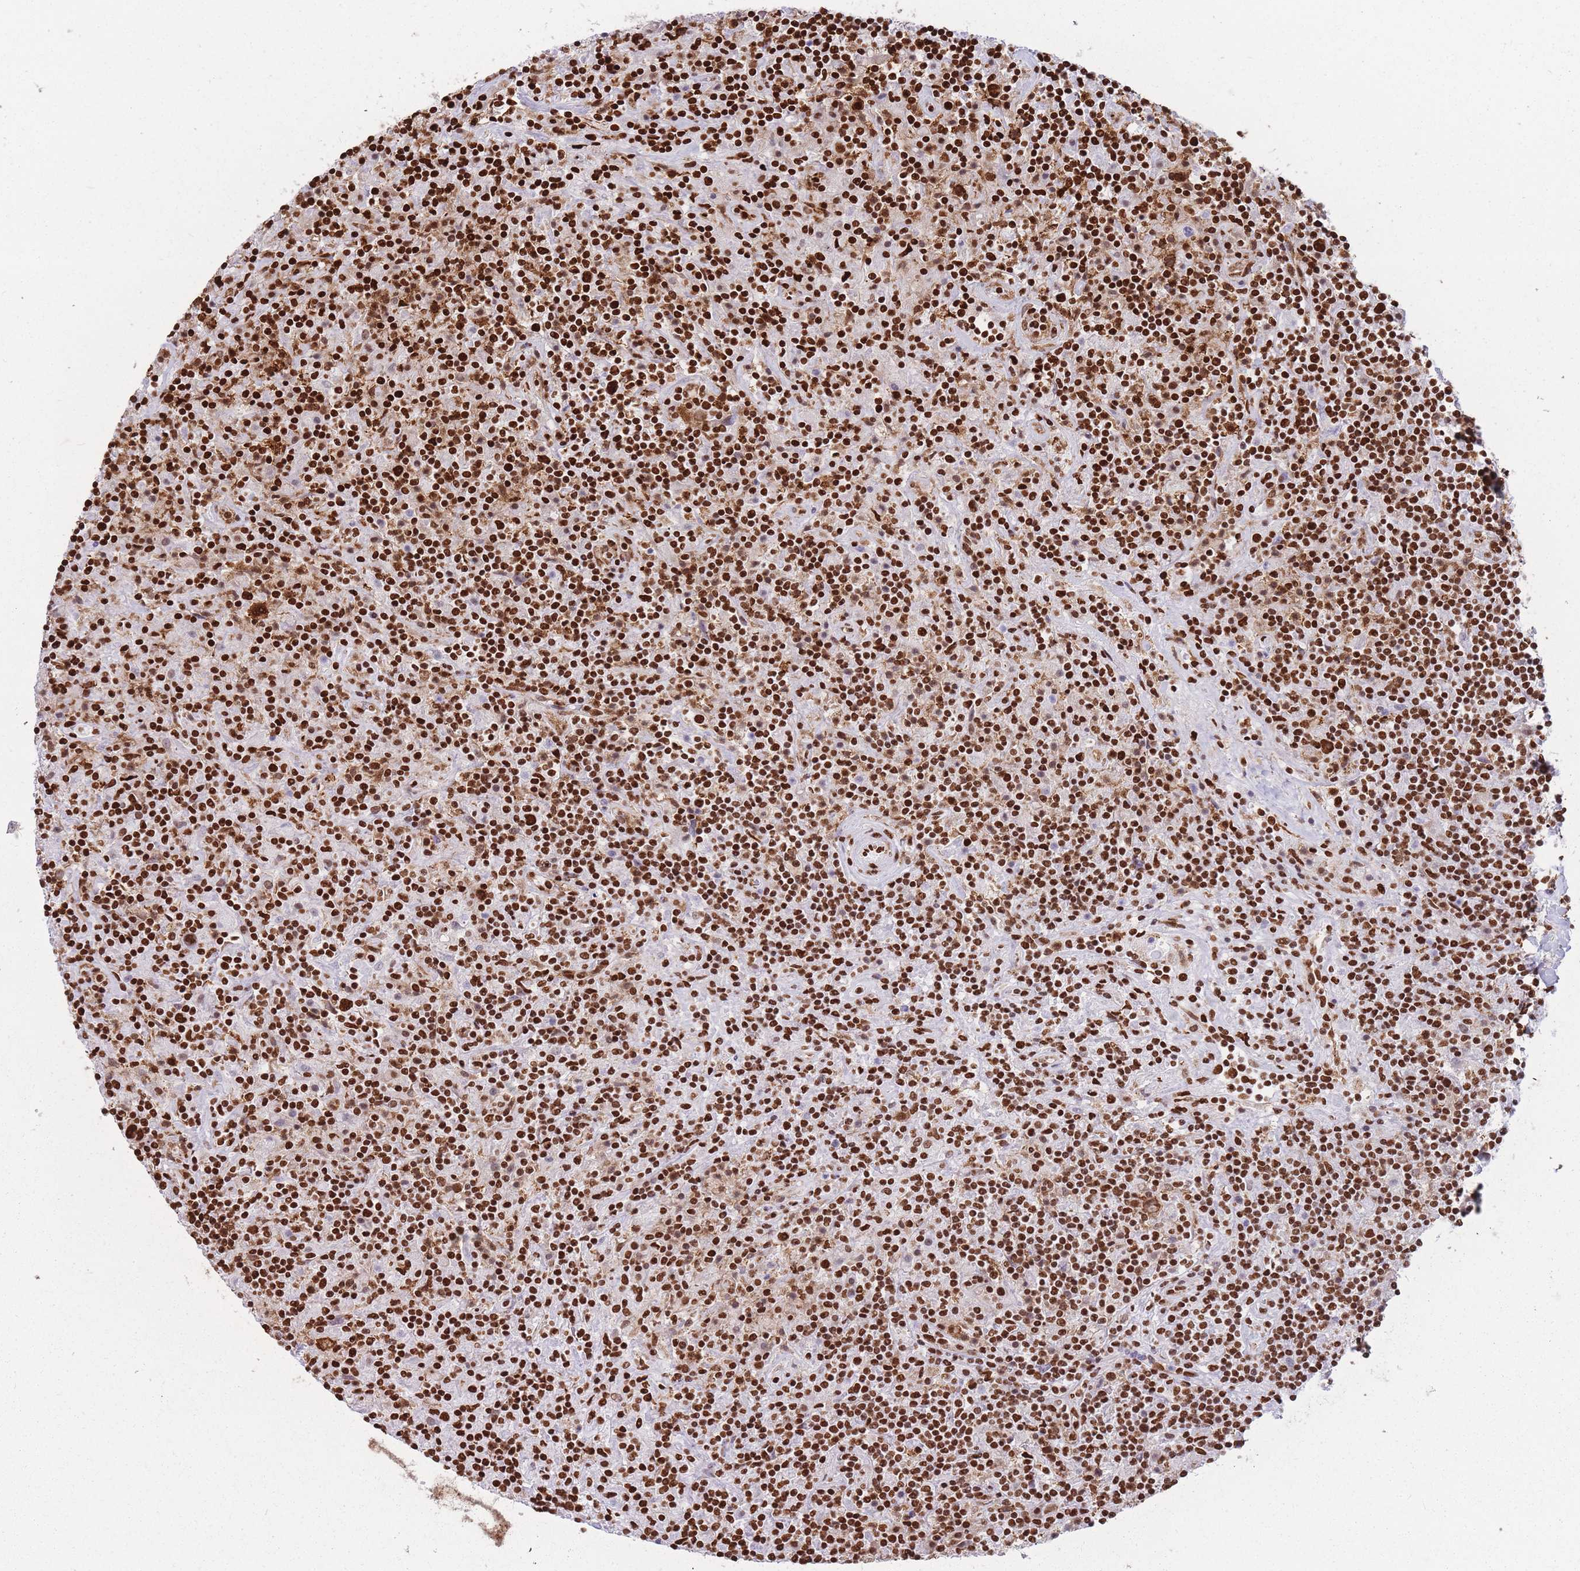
{"staining": {"intensity": "strong", "quantity": ">75%", "location": "nuclear"}, "tissue": "lymphoma", "cell_type": "Tumor cells", "image_type": "cancer", "snomed": [{"axis": "morphology", "description": "Hodgkin's disease, NOS"}, {"axis": "topography", "description": "Lymph node"}], "caption": "Lymphoma stained for a protein (brown) displays strong nuclear positive positivity in about >75% of tumor cells.", "gene": "HNRNPUL1", "patient": {"sex": "male", "age": 70}}